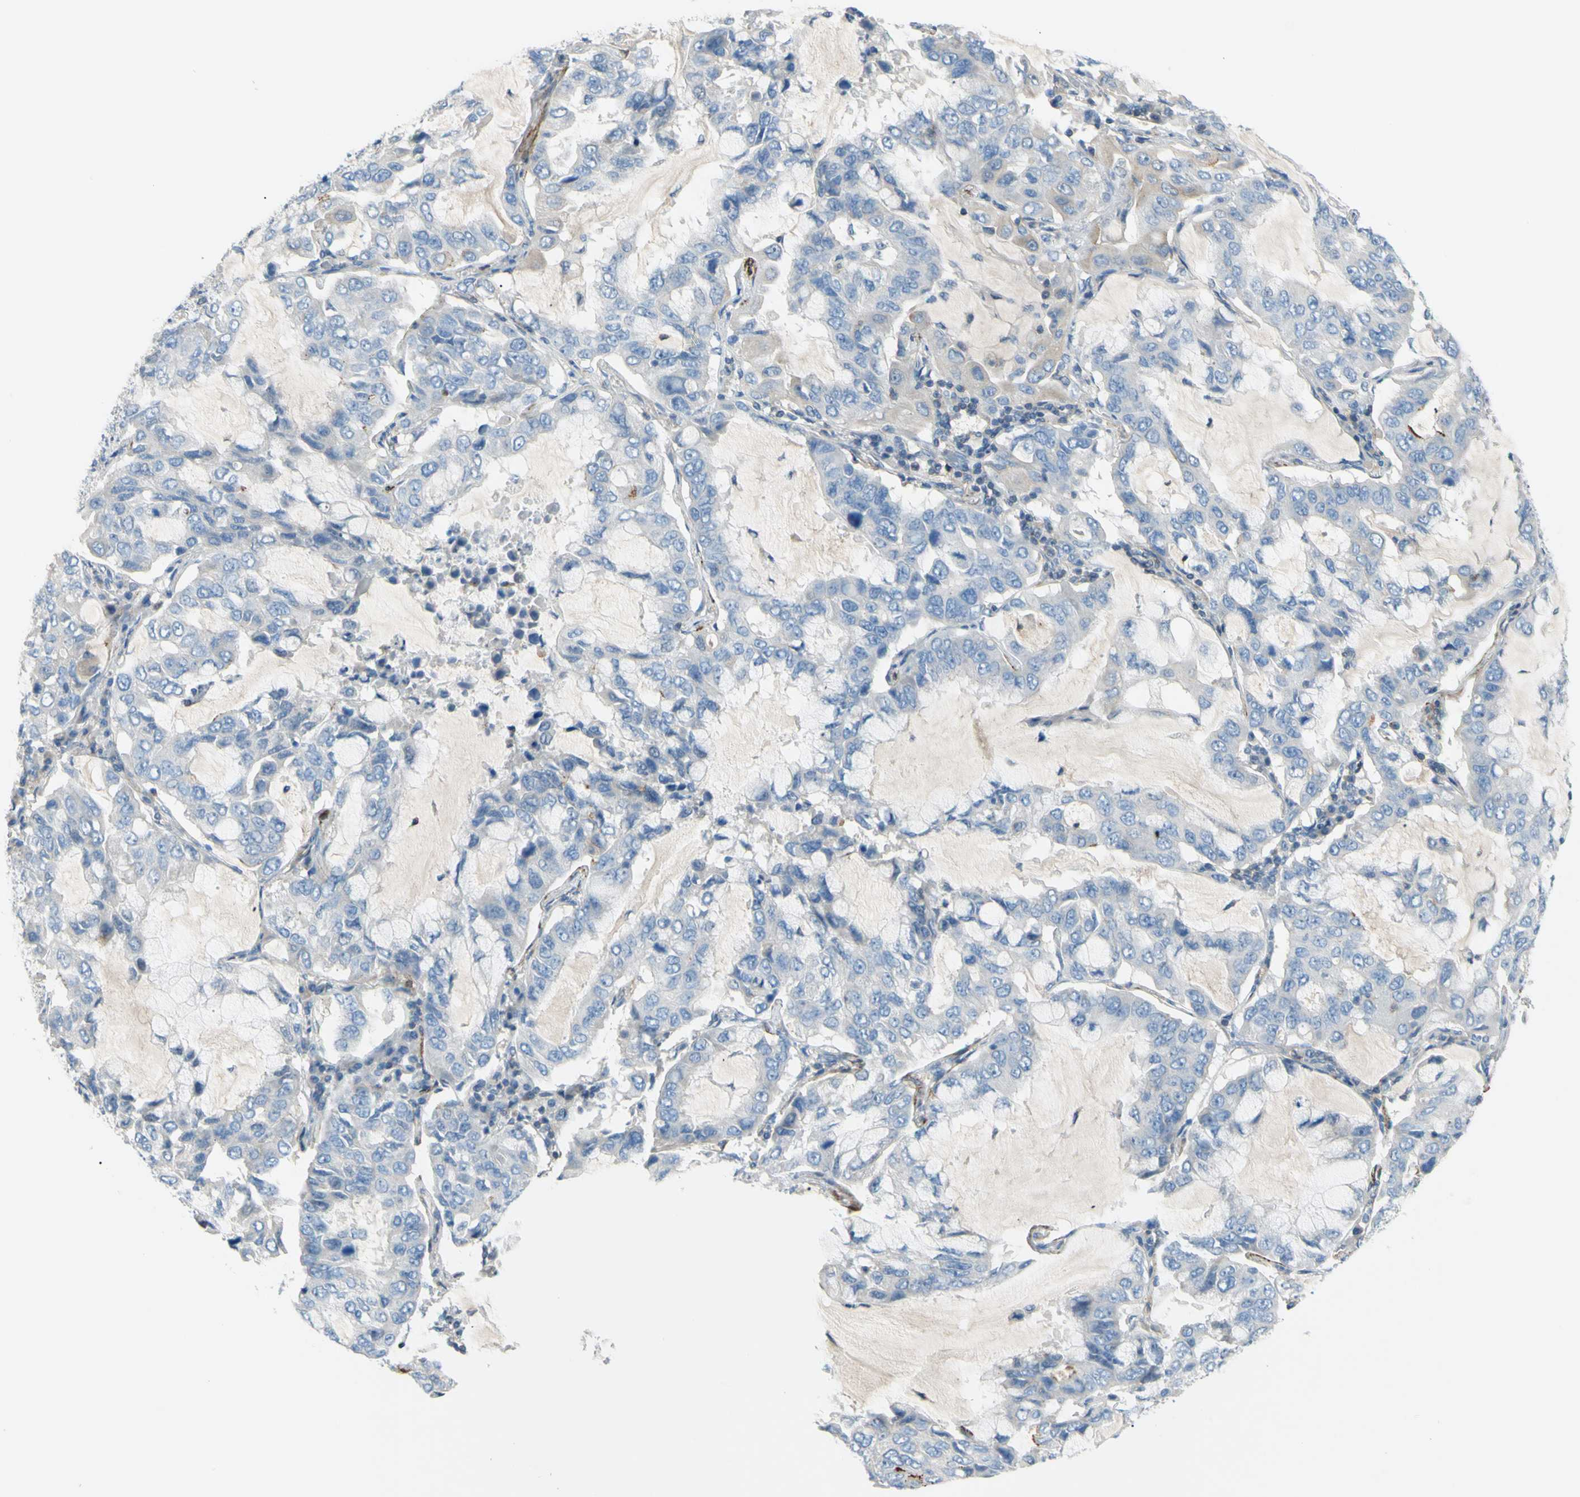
{"staining": {"intensity": "negative", "quantity": "none", "location": "none"}, "tissue": "lung cancer", "cell_type": "Tumor cells", "image_type": "cancer", "snomed": [{"axis": "morphology", "description": "Adenocarcinoma, NOS"}, {"axis": "topography", "description": "Lung"}], "caption": "DAB immunohistochemical staining of human lung cancer (adenocarcinoma) demonstrates no significant positivity in tumor cells.", "gene": "PRRG2", "patient": {"sex": "male", "age": 64}}